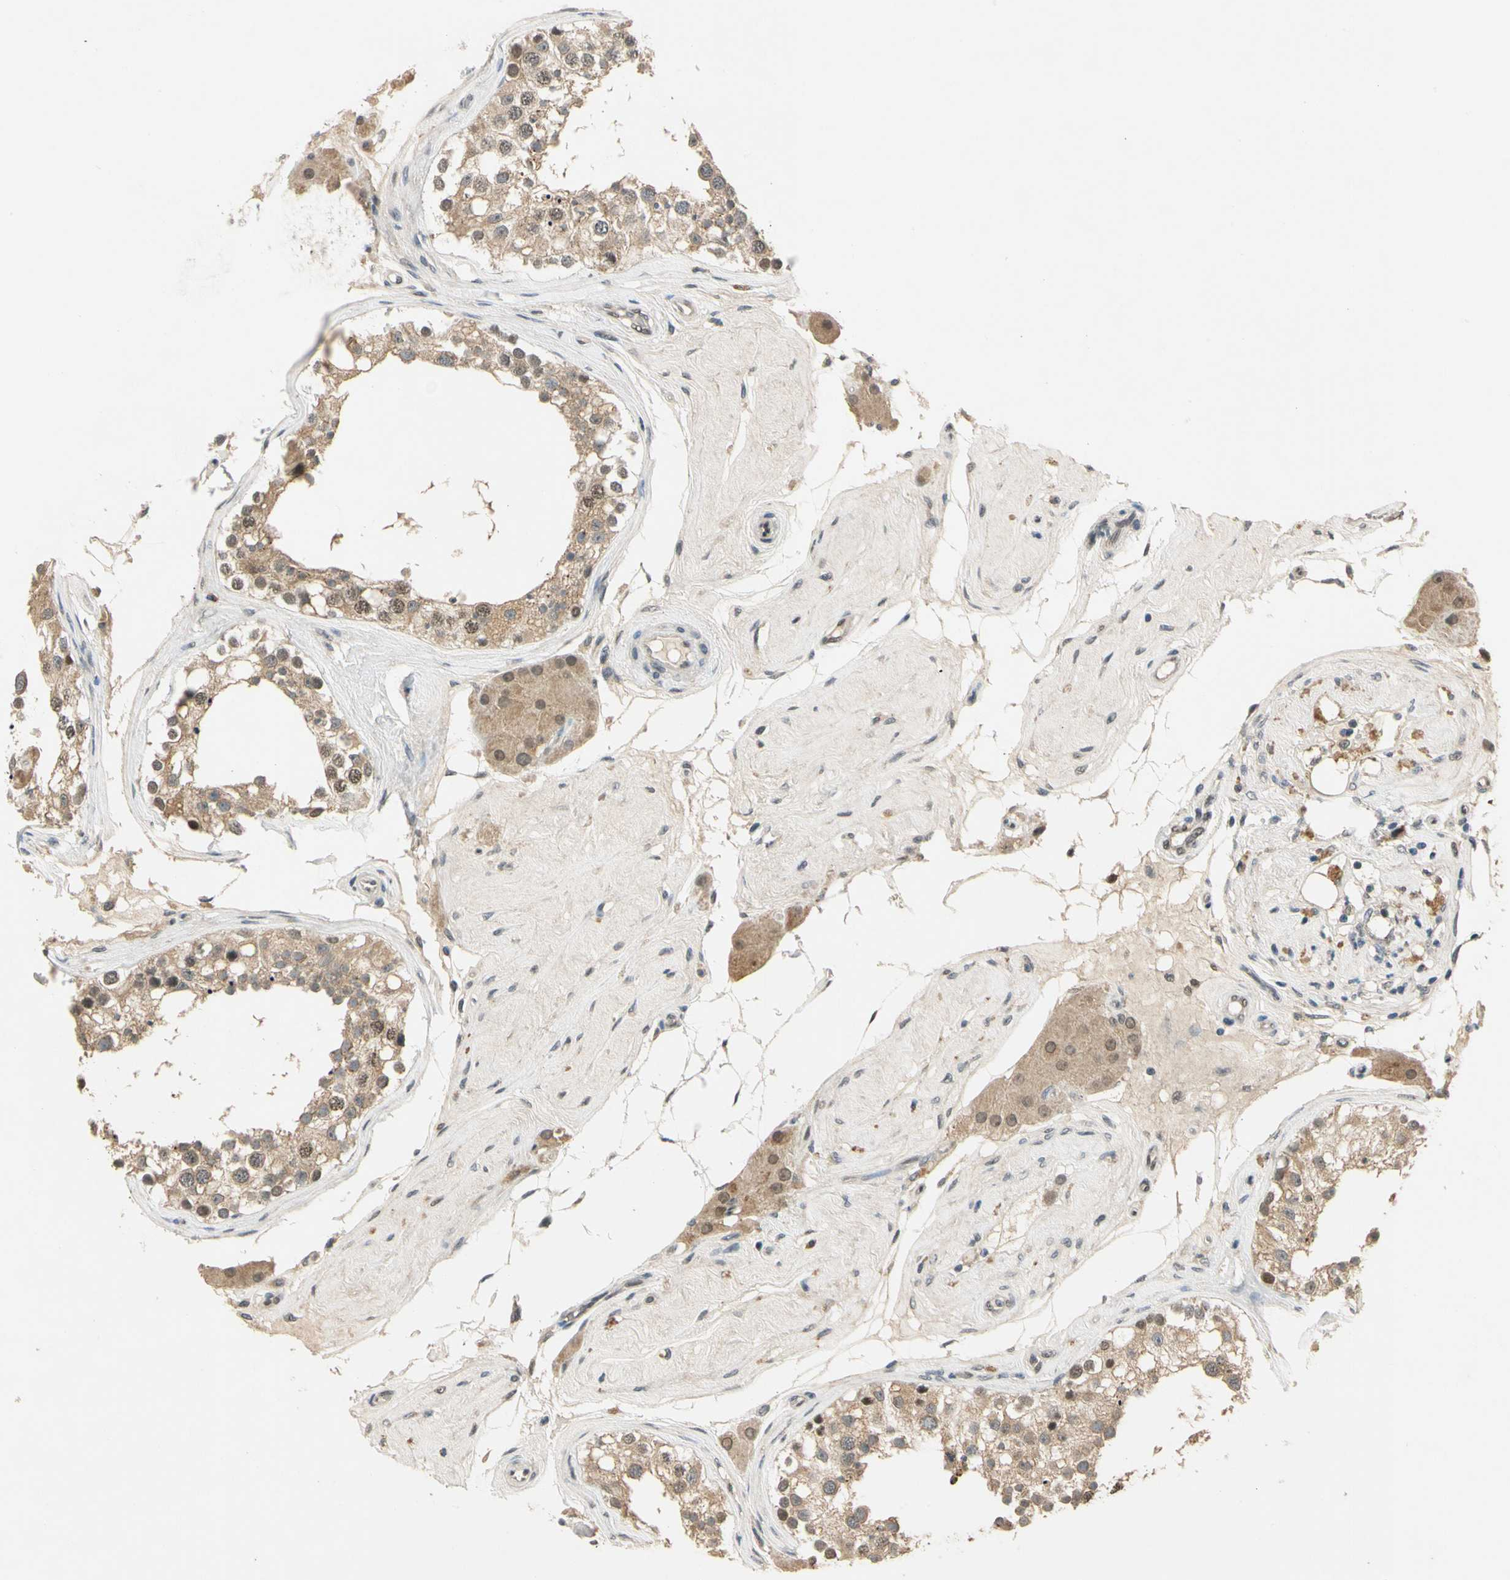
{"staining": {"intensity": "moderate", "quantity": ">75%", "location": "cytoplasmic/membranous,nuclear"}, "tissue": "testis", "cell_type": "Cells in seminiferous ducts", "image_type": "normal", "snomed": [{"axis": "morphology", "description": "Normal tissue, NOS"}, {"axis": "topography", "description": "Testis"}], "caption": "DAB immunohistochemical staining of normal human testis exhibits moderate cytoplasmic/membranous,nuclear protein staining in approximately >75% of cells in seminiferous ducts. The staining is performed using DAB brown chromogen to label protein expression. The nuclei are counter-stained blue using hematoxylin.", "gene": "RIOX2", "patient": {"sex": "male", "age": 68}}